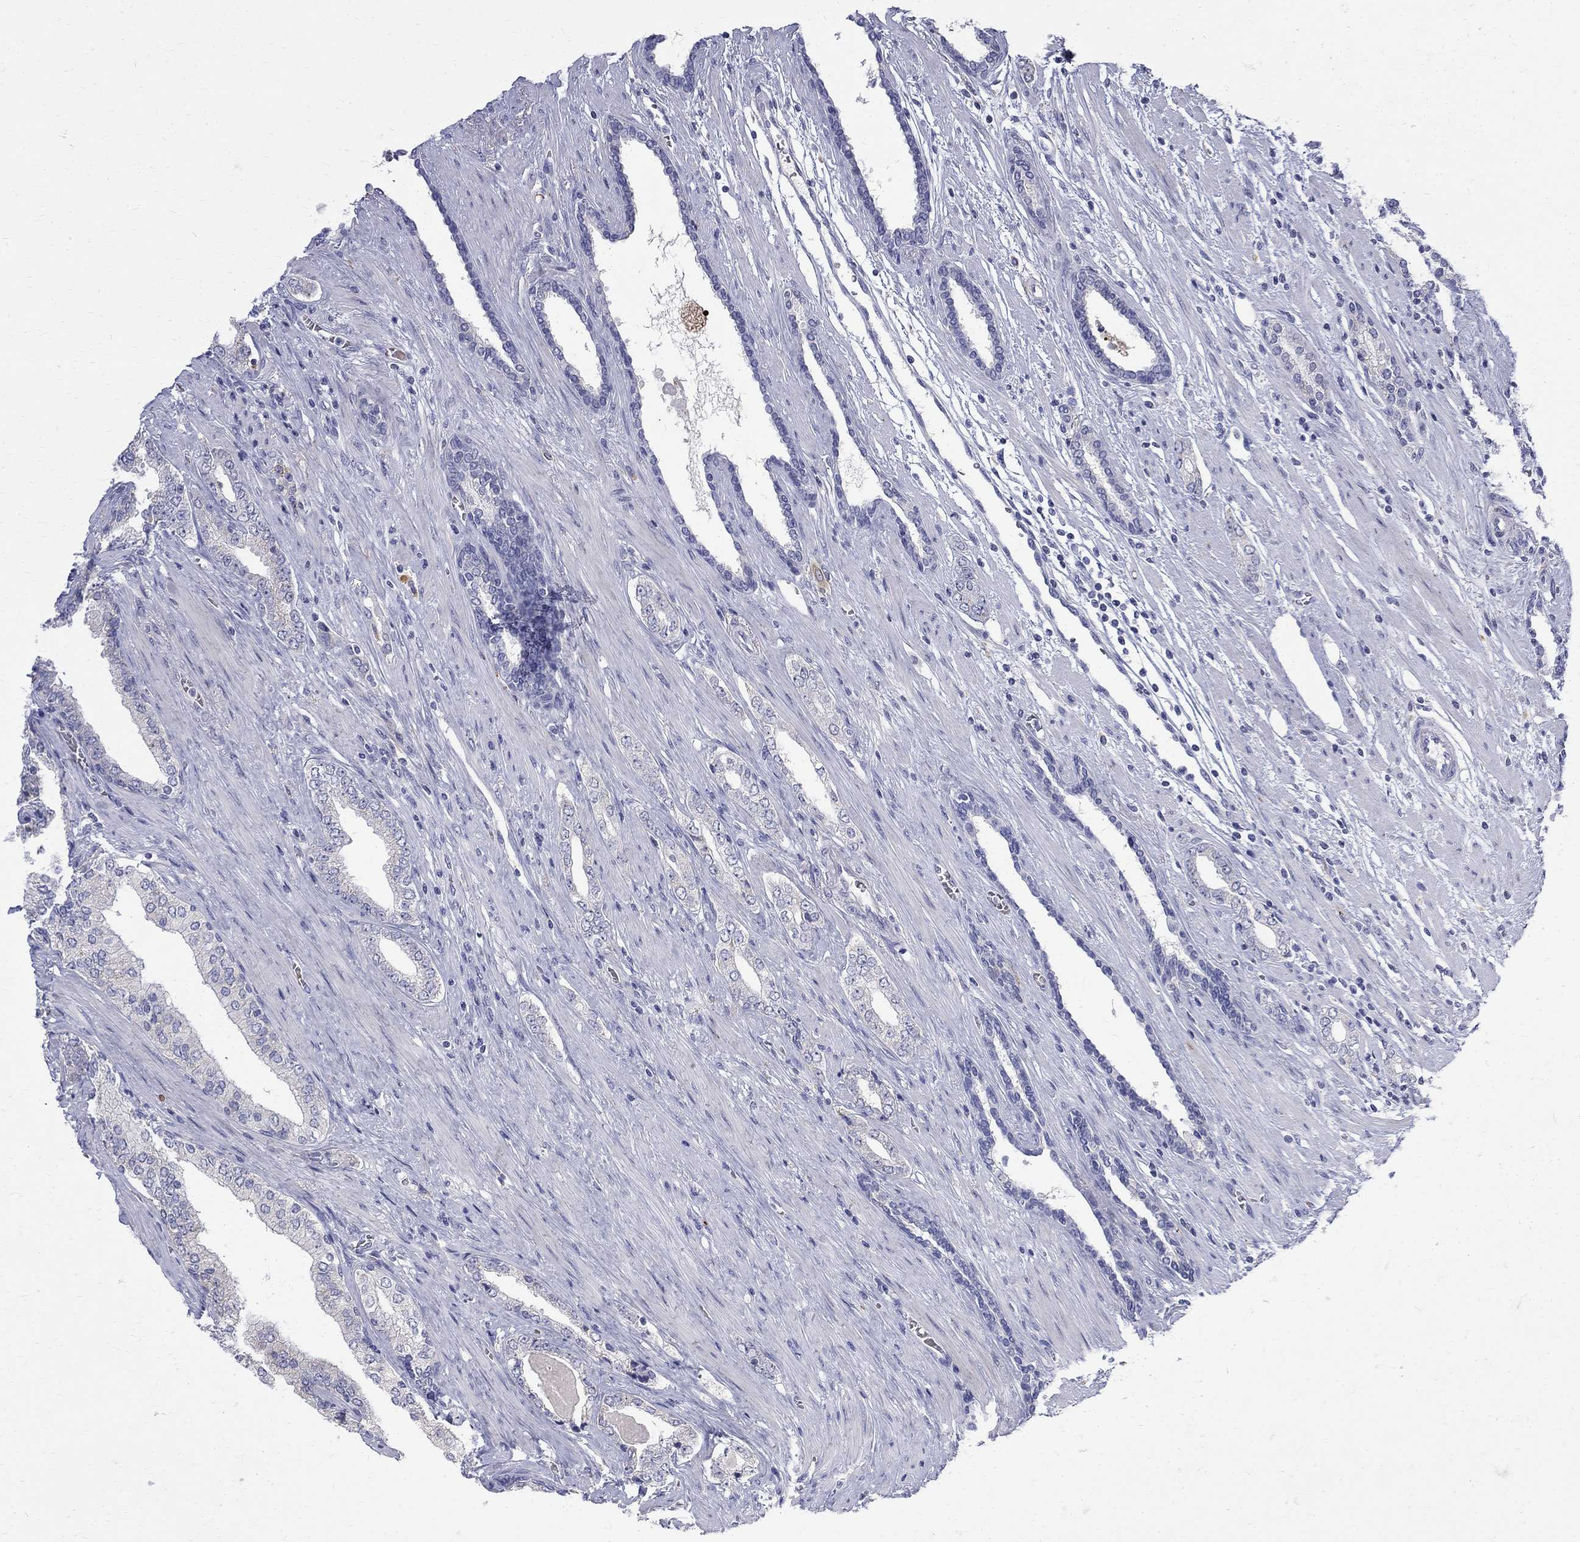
{"staining": {"intensity": "negative", "quantity": "none", "location": "none"}, "tissue": "prostate cancer", "cell_type": "Tumor cells", "image_type": "cancer", "snomed": [{"axis": "morphology", "description": "Adenocarcinoma, Low grade"}, {"axis": "topography", "description": "Prostate and seminal vesicle, NOS"}], "caption": "An image of prostate cancer stained for a protein exhibits no brown staining in tumor cells.", "gene": "AGER", "patient": {"sex": "male", "age": 61}}